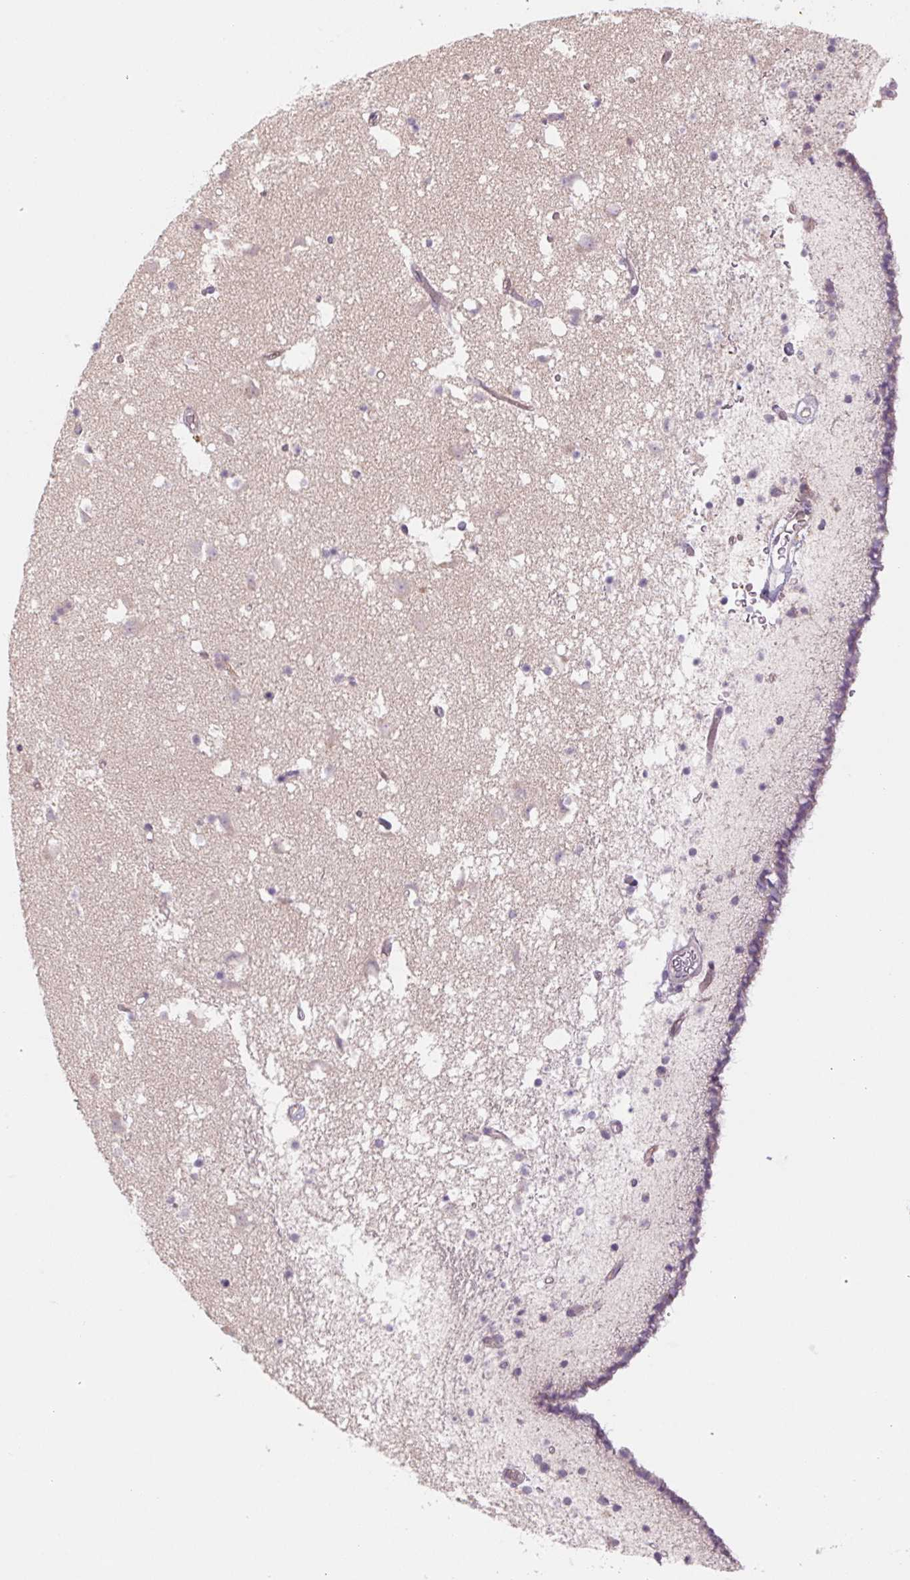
{"staining": {"intensity": "negative", "quantity": "none", "location": "none"}, "tissue": "caudate", "cell_type": "Glial cells", "image_type": "normal", "snomed": [{"axis": "morphology", "description": "Normal tissue, NOS"}, {"axis": "topography", "description": "Lateral ventricle wall"}], "caption": "The immunohistochemistry (IHC) micrograph has no significant positivity in glial cells of caudate. (Immunohistochemistry, brightfield microscopy, high magnification).", "gene": "KRT1", "patient": {"sex": "female", "age": 42}}